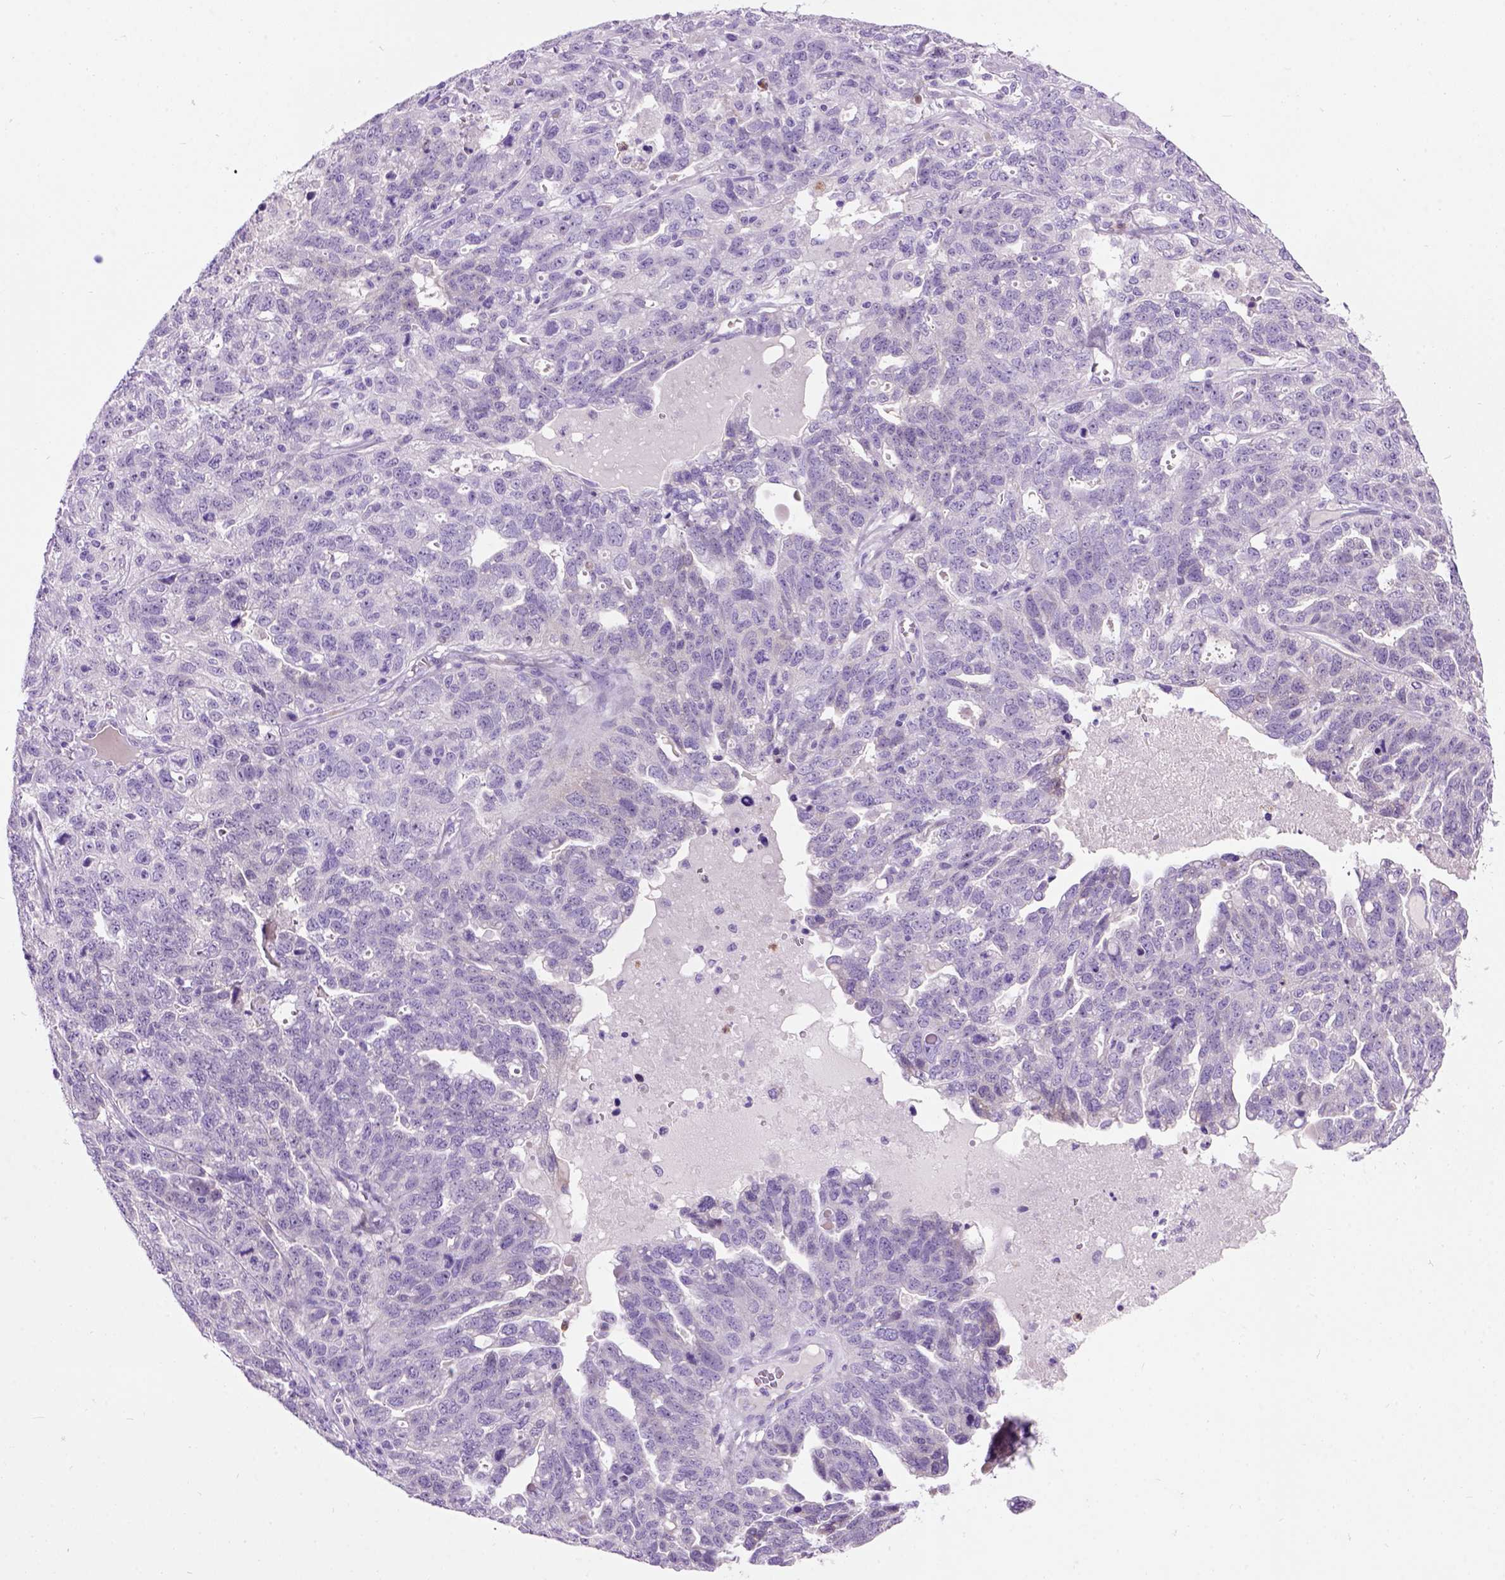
{"staining": {"intensity": "negative", "quantity": "none", "location": "none"}, "tissue": "ovarian cancer", "cell_type": "Tumor cells", "image_type": "cancer", "snomed": [{"axis": "morphology", "description": "Cystadenocarcinoma, serous, NOS"}, {"axis": "topography", "description": "Ovary"}], "caption": "There is no significant positivity in tumor cells of ovarian cancer (serous cystadenocarcinoma).", "gene": "MAPT", "patient": {"sex": "female", "age": 71}}